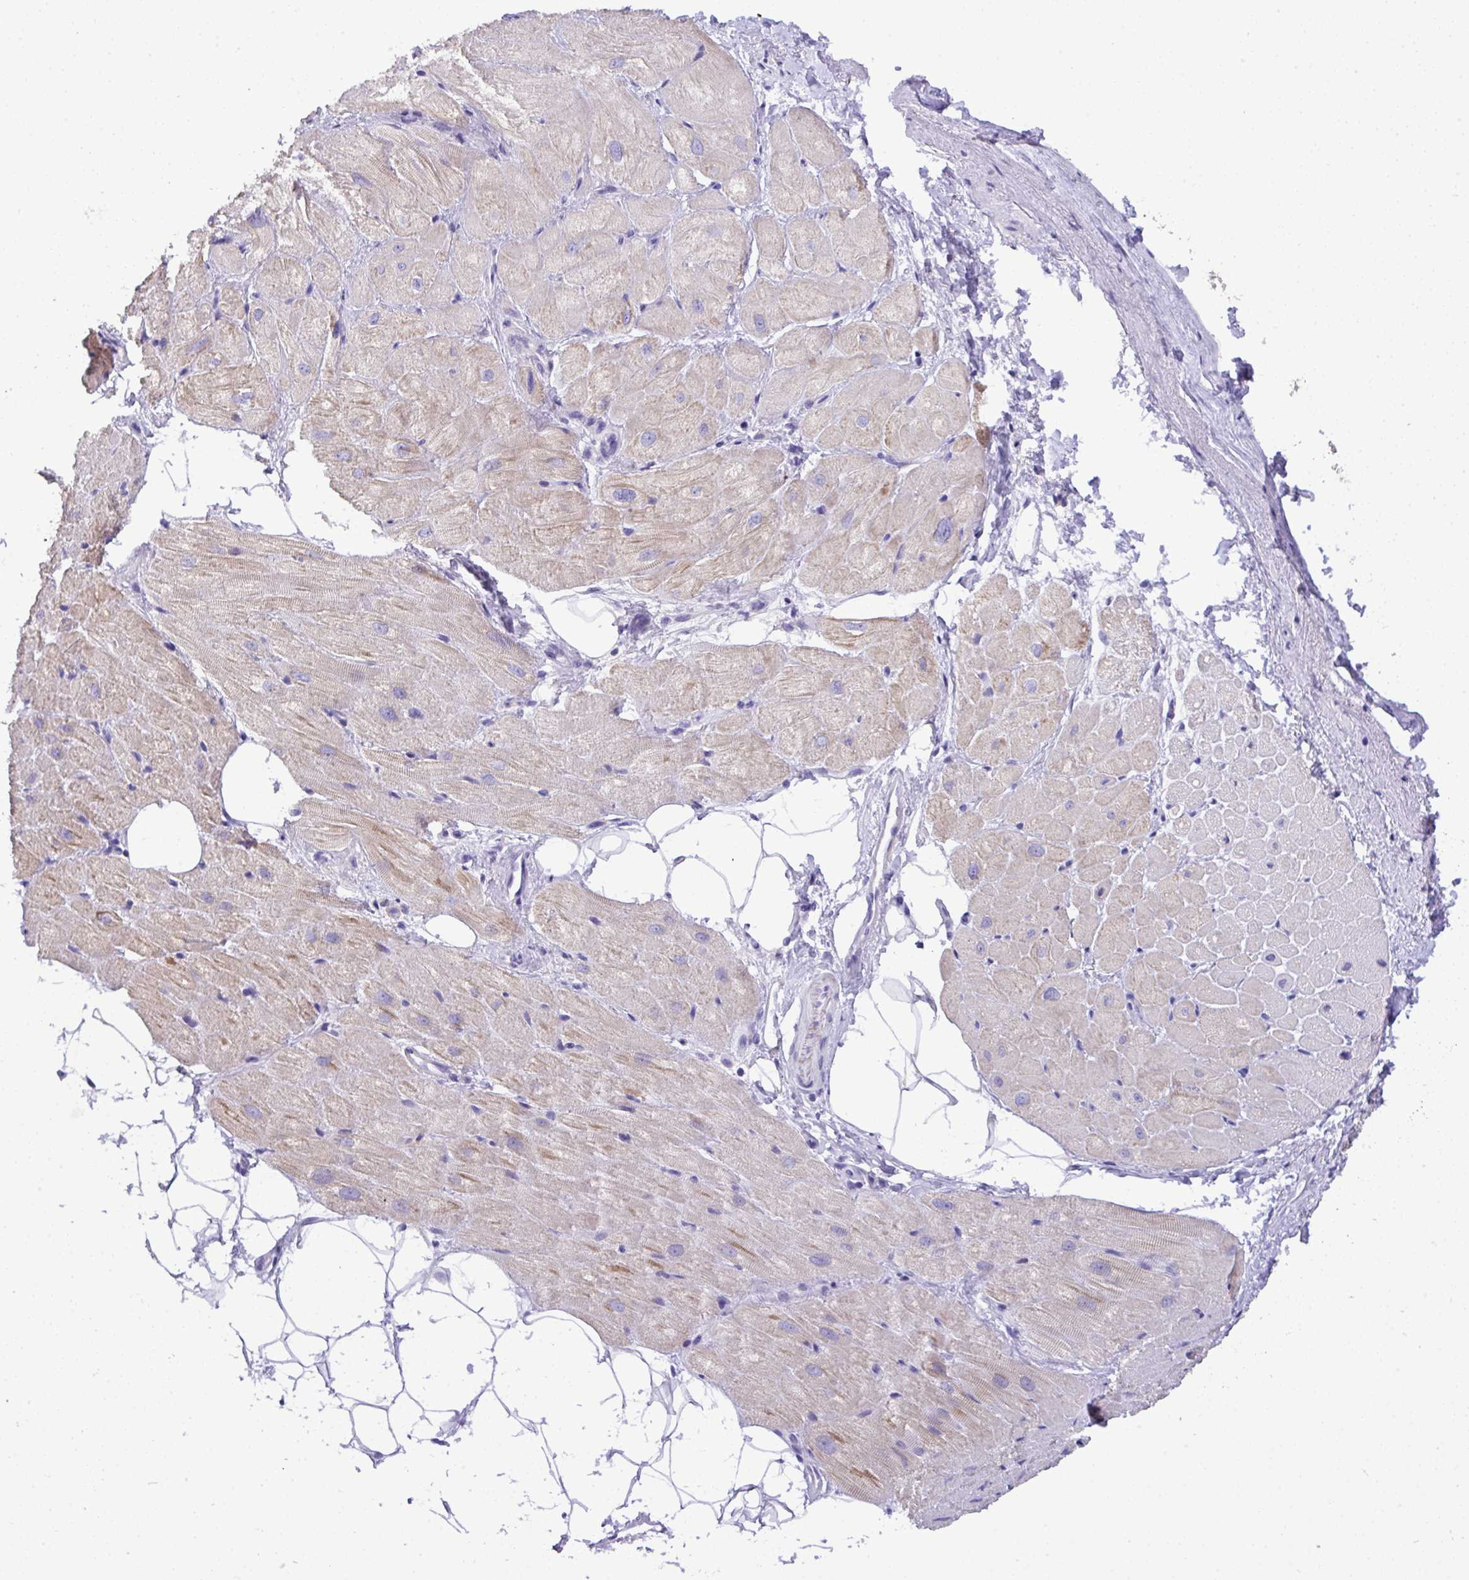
{"staining": {"intensity": "moderate", "quantity": "25%-75%", "location": "cytoplasmic/membranous"}, "tissue": "heart muscle", "cell_type": "Cardiomyocytes", "image_type": "normal", "snomed": [{"axis": "morphology", "description": "Normal tissue, NOS"}, {"axis": "topography", "description": "Heart"}], "caption": "Immunohistochemistry micrograph of benign heart muscle stained for a protein (brown), which exhibits medium levels of moderate cytoplasmic/membranous expression in approximately 25%-75% of cardiomyocytes.", "gene": "ST8SIA2", "patient": {"sex": "male", "age": 62}}